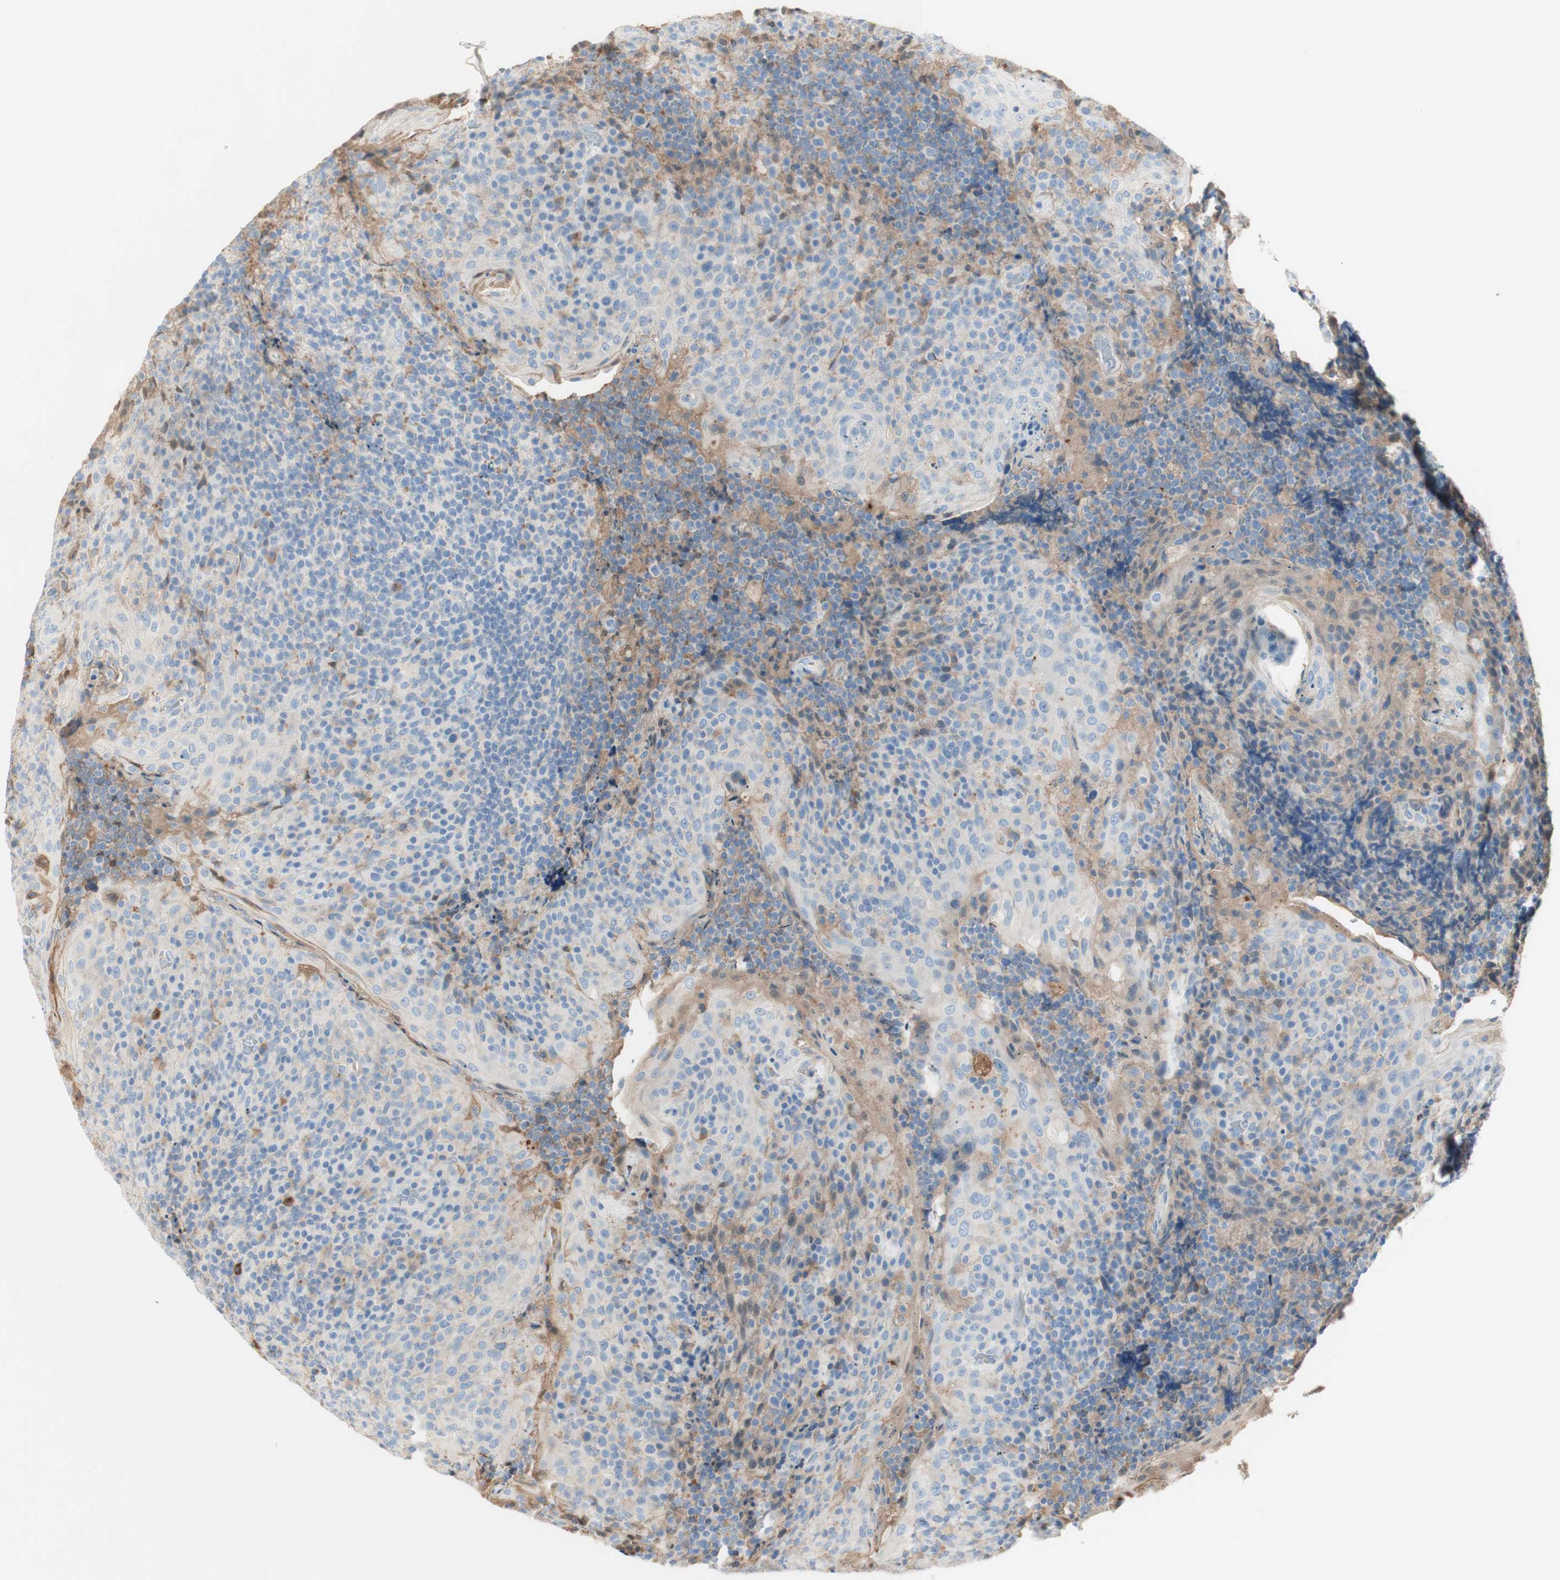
{"staining": {"intensity": "negative", "quantity": "none", "location": "none"}, "tissue": "tonsil", "cell_type": "Germinal center cells", "image_type": "normal", "snomed": [{"axis": "morphology", "description": "Normal tissue, NOS"}, {"axis": "topography", "description": "Tonsil"}], "caption": "An immunohistochemistry (IHC) image of normal tonsil is shown. There is no staining in germinal center cells of tonsil.", "gene": "KNG1", "patient": {"sex": "male", "age": 17}}